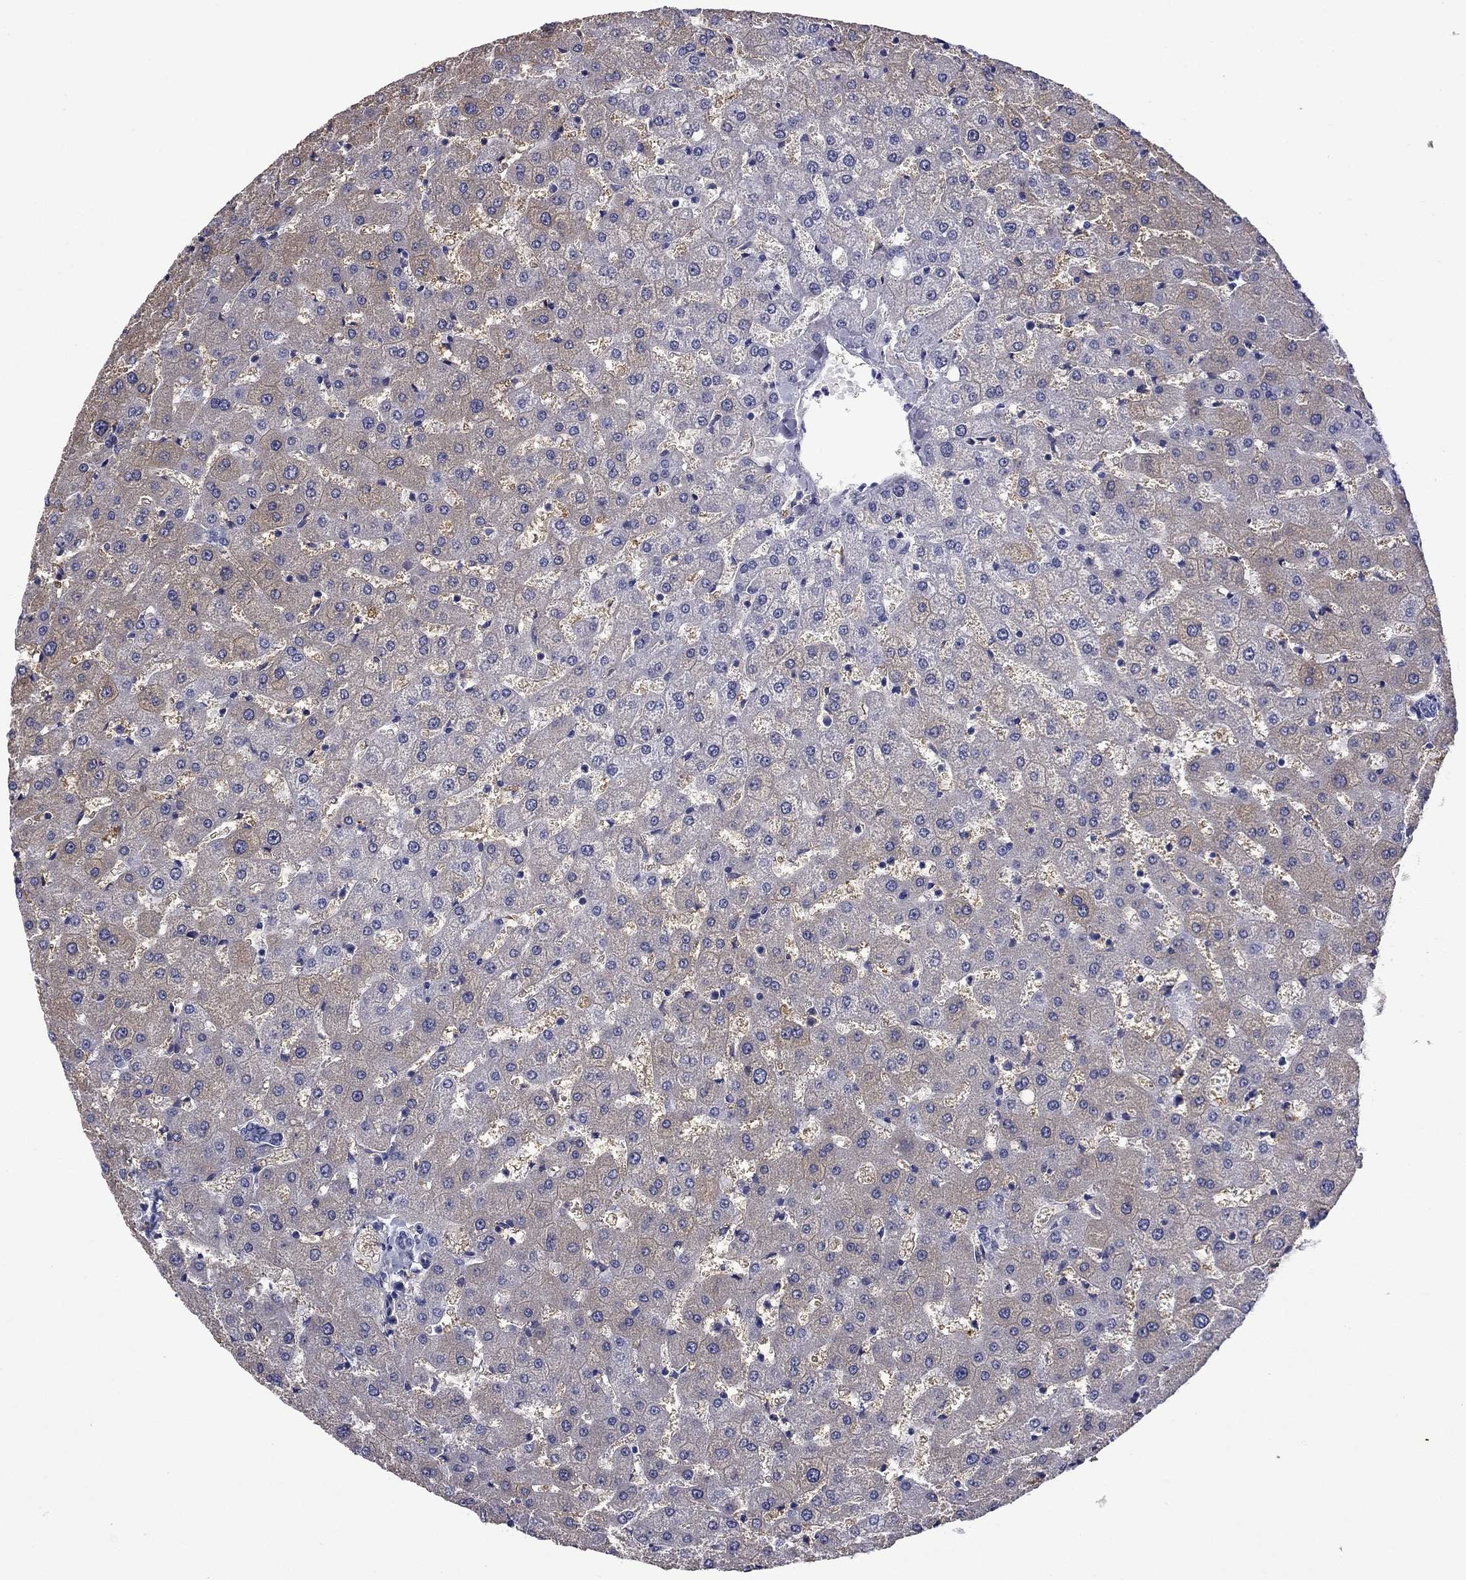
{"staining": {"intensity": "negative", "quantity": "none", "location": "none"}, "tissue": "liver", "cell_type": "Cholangiocytes", "image_type": "normal", "snomed": [{"axis": "morphology", "description": "Normal tissue, NOS"}, {"axis": "topography", "description": "Liver"}], "caption": "Immunohistochemical staining of normal liver displays no significant expression in cholangiocytes.", "gene": "BCL2L14", "patient": {"sex": "female", "age": 50}}